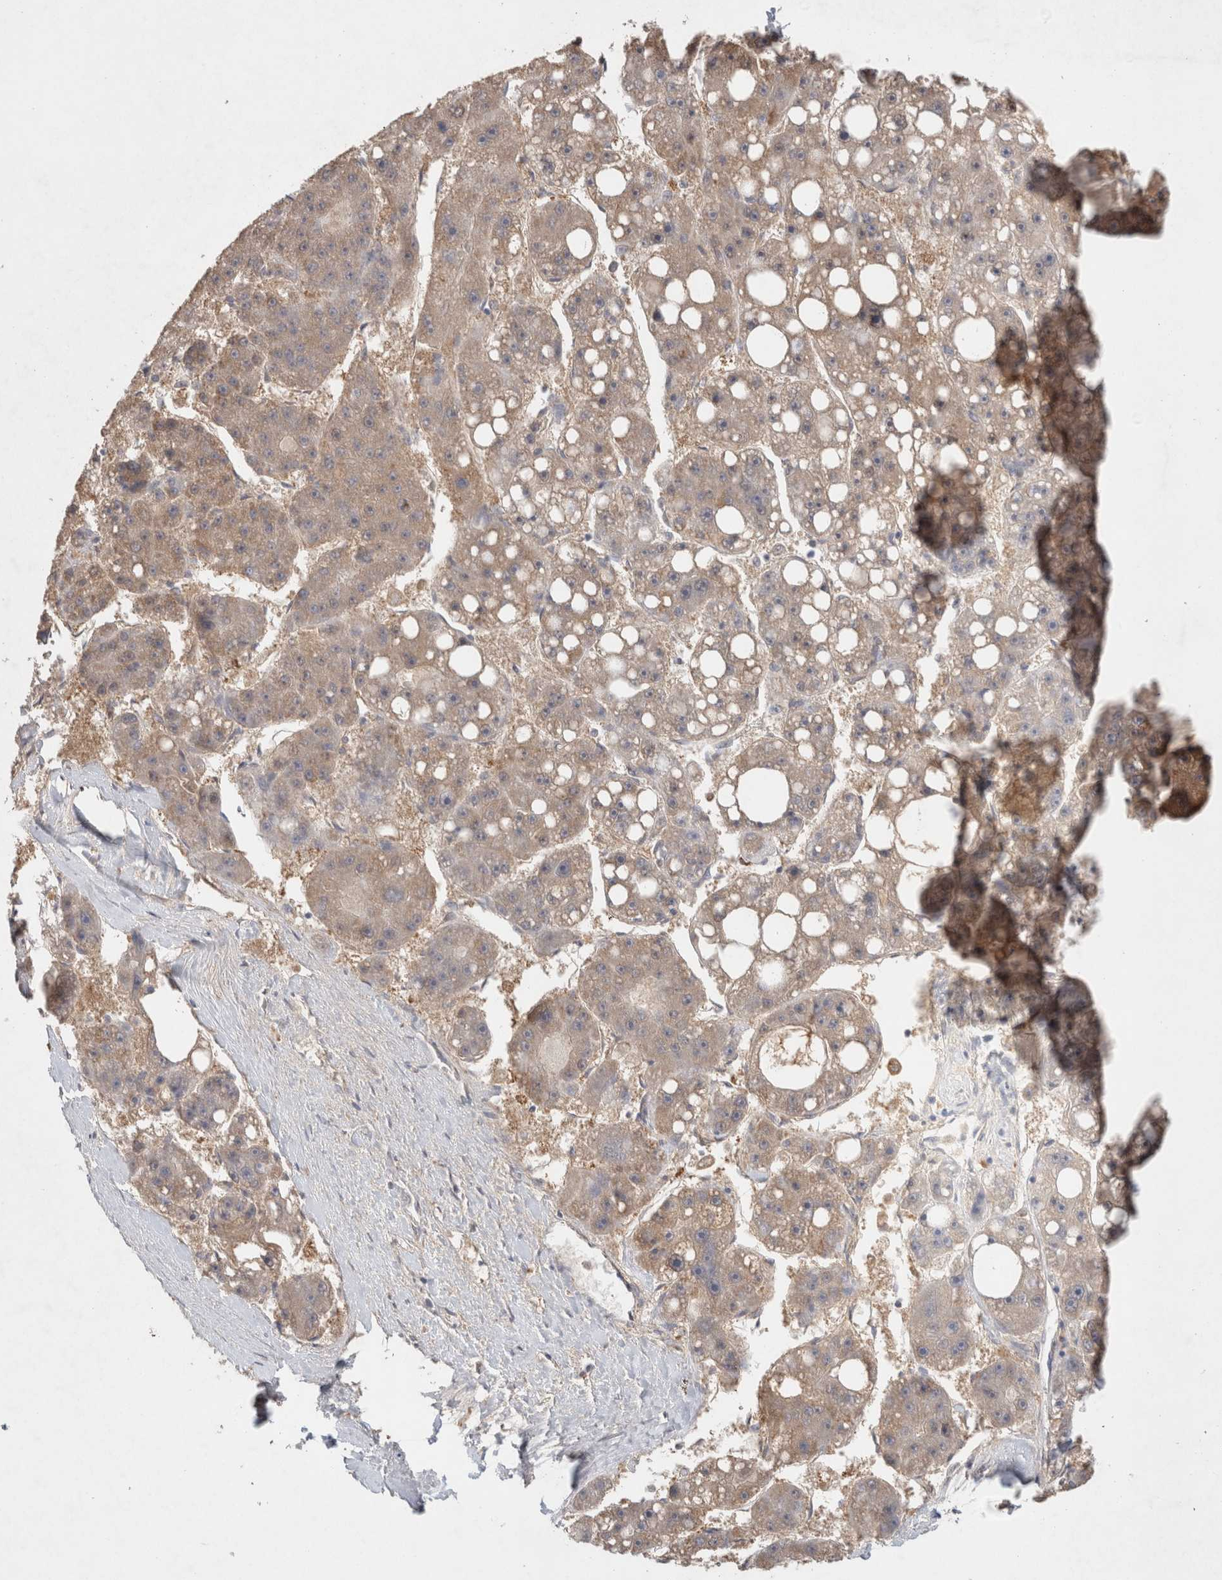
{"staining": {"intensity": "weak", "quantity": ">75%", "location": "cytoplasmic/membranous"}, "tissue": "liver cancer", "cell_type": "Tumor cells", "image_type": "cancer", "snomed": [{"axis": "morphology", "description": "Carcinoma, Hepatocellular, NOS"}, {"axis": "topography", "description": "Liver"}], "caption": "Liver hepatocellular carcinoma was stained to show a protein in brown. There is low levels of weak cytoplasmic/membranous staining in approximately >75% of tumor cells. (Brightfield microscopy of DAB IHC at high magnification).", "gene": "RAB14", "patient": {"sex": "female", "age": 61}}